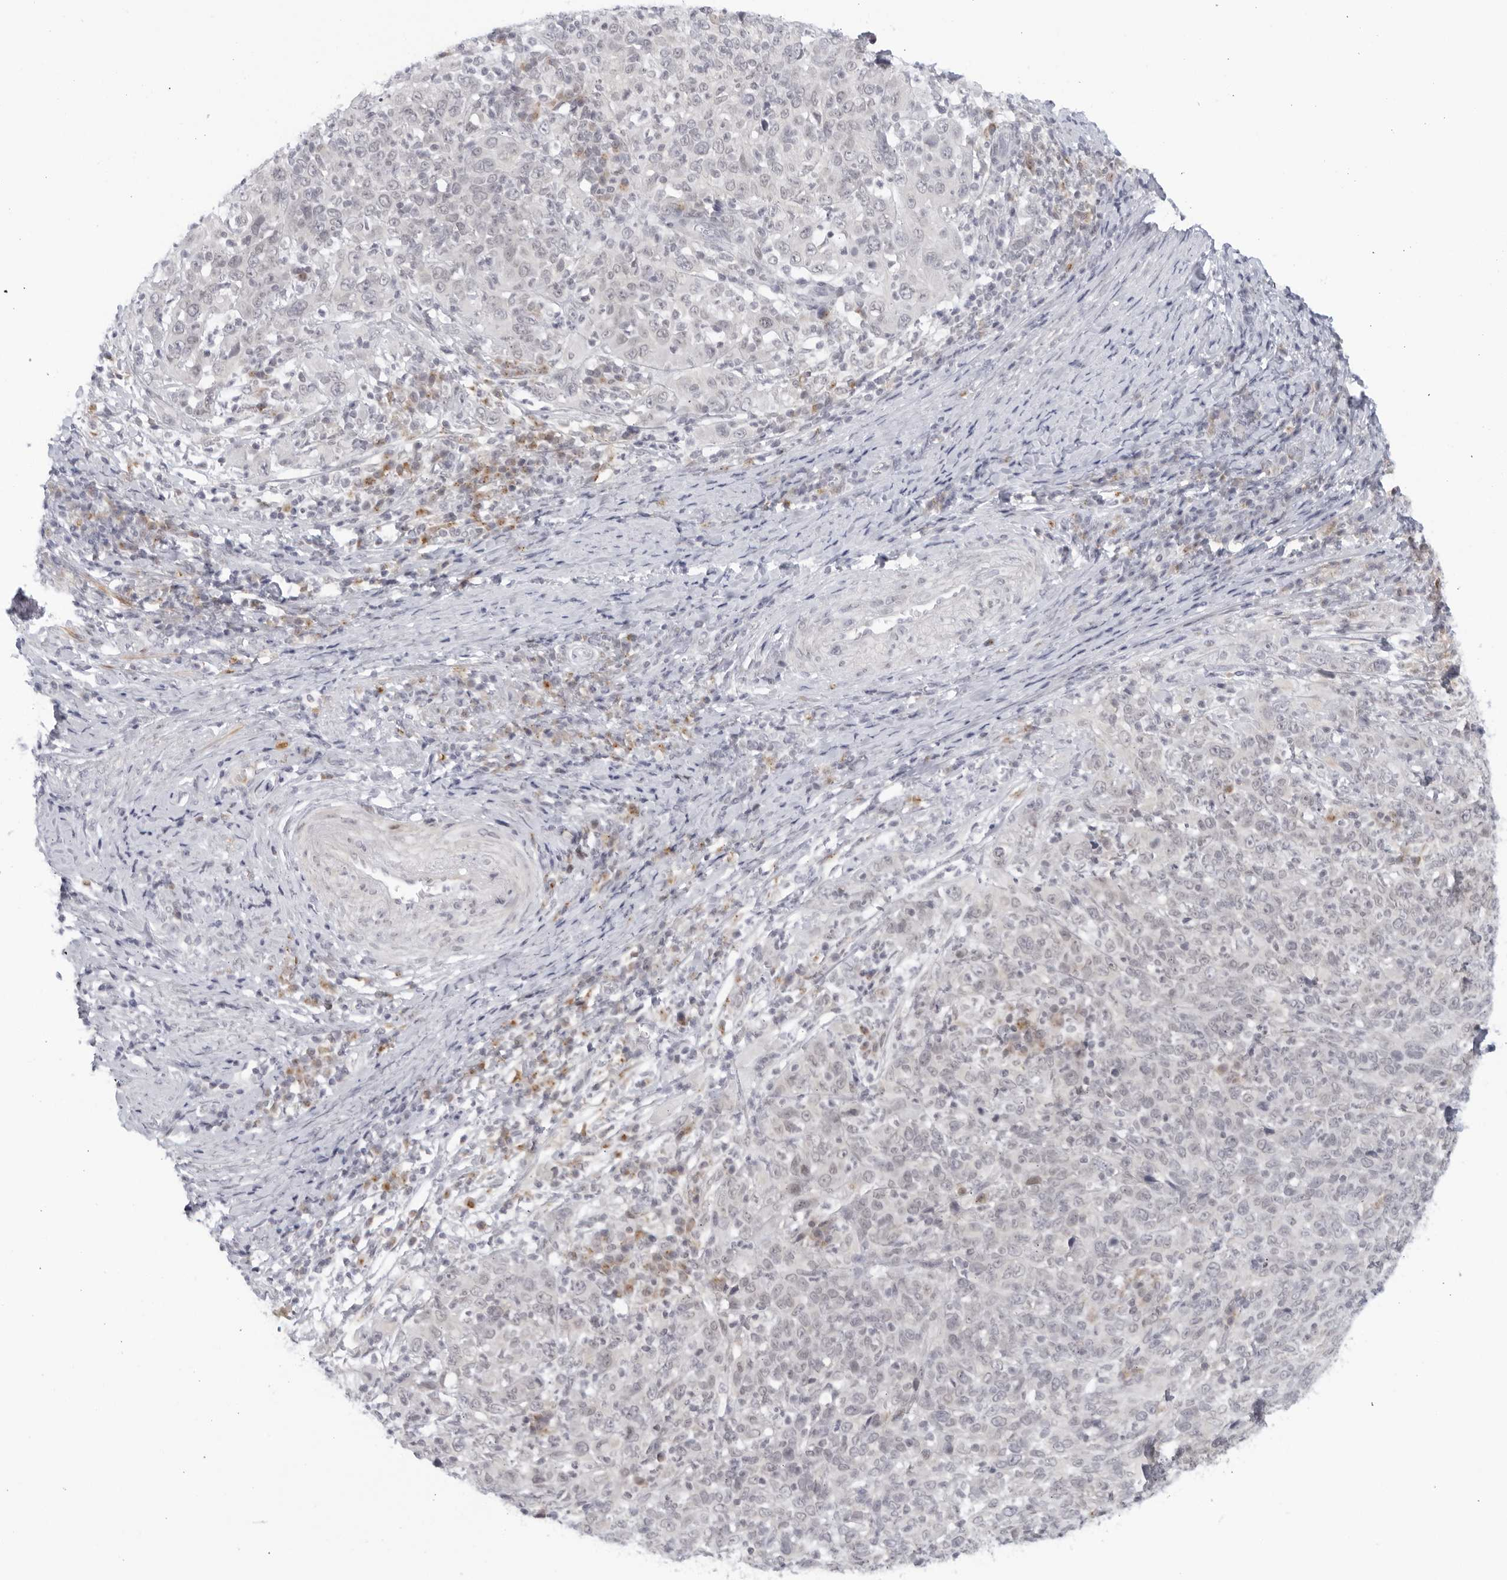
{"staining": {"intensity": "negative", "quantity": "none", "location": "none"}, "tissue": "cervical cancer", "cell_type": "Tumor cells", "image_type": "cancer", "snomed": [{"axis": "morphology", "description": "Squamous cell carcinoma, NOS"}, {"axis": "topography", "description": "Cervix"}], "caption": "Protein analysis of squamous cell carcinoma (cervical) reveals no significant positivity in tumor cells. Nuclei are stained in blue.", "gene": "WDTC1", "patient": {"sex": "female", "age": 46}}